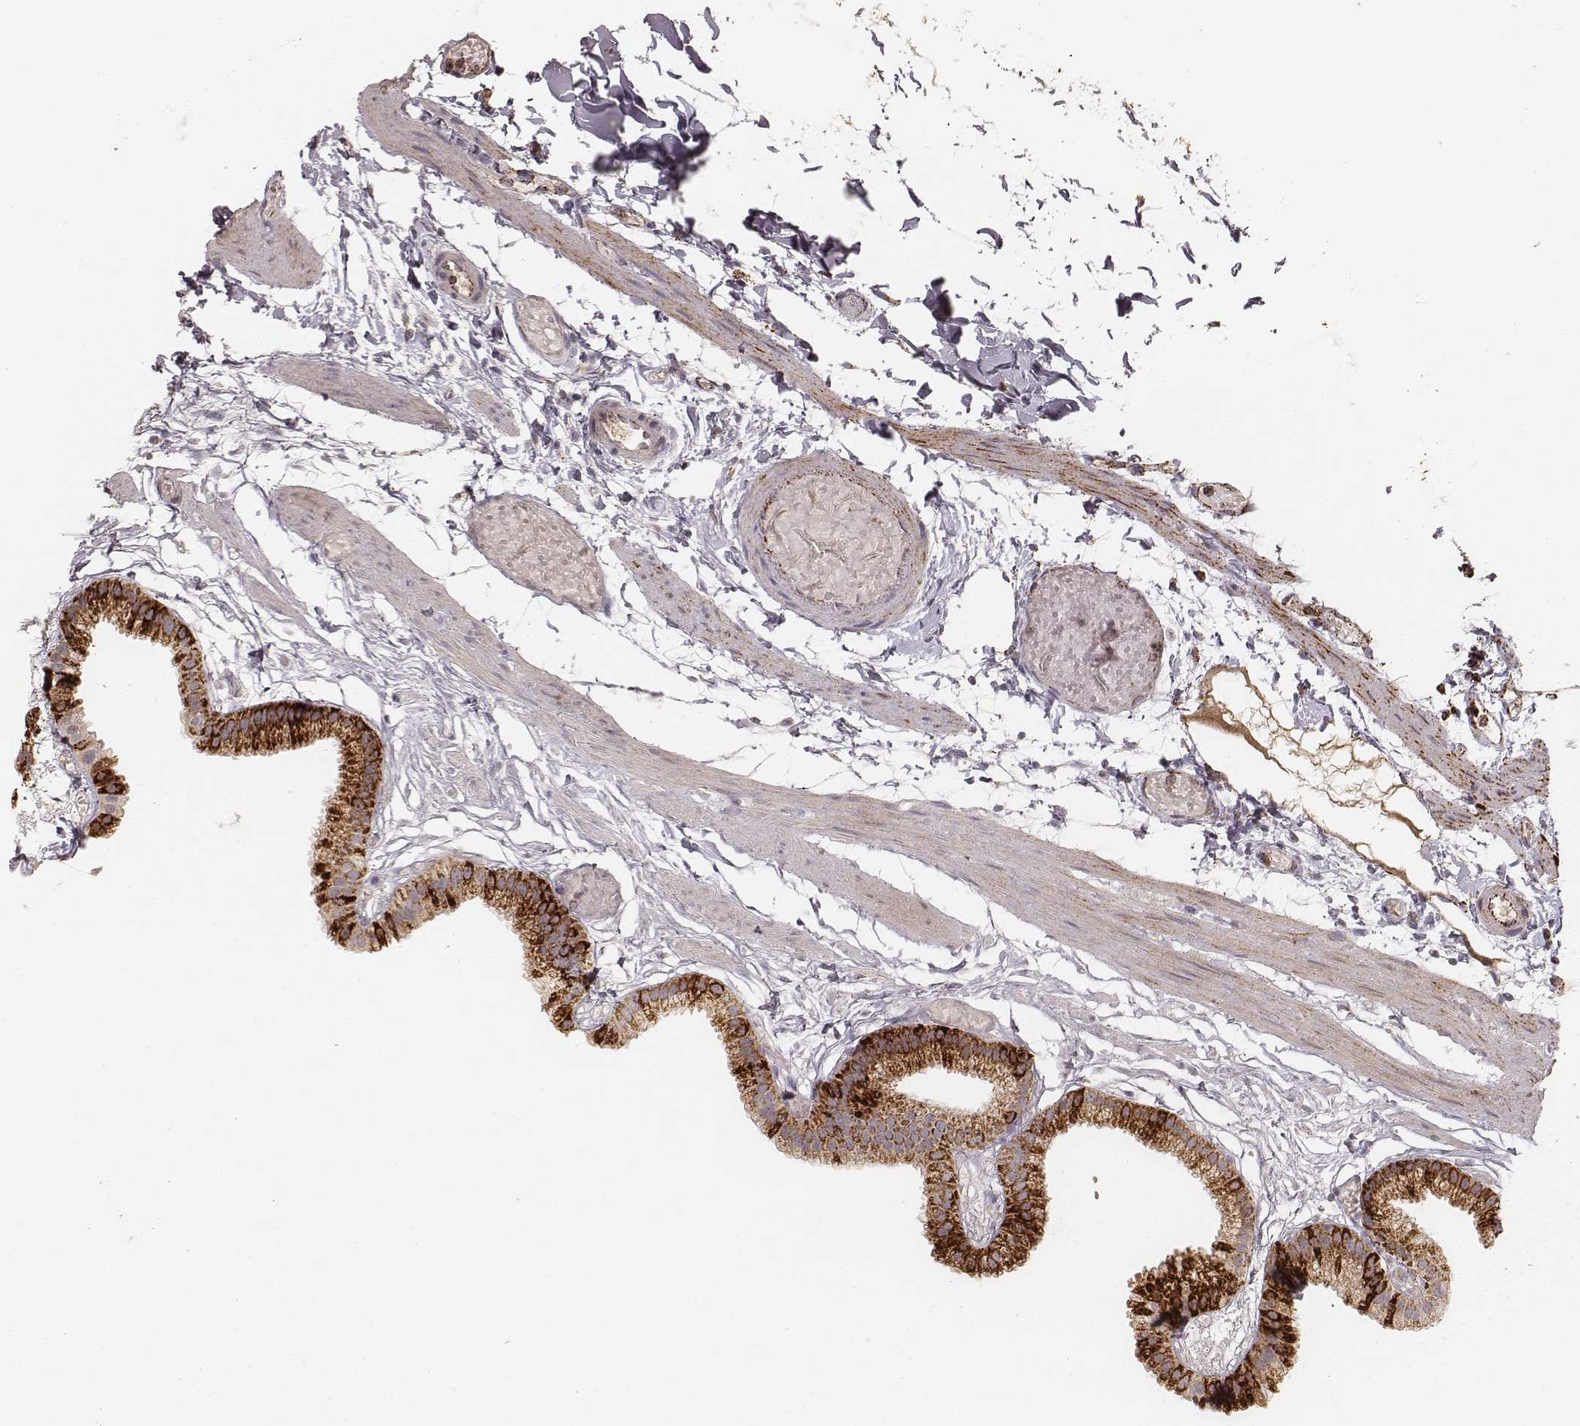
{"staining": {"intensity": "strong", "quantity": ">75%", "location": "cytoplasmic/membranous"}, "tissue": "gallbladder", "cell_type": "Glandular cells", "image_type": "normal", "snomed": [{"axis": "morphology", "description": "Normal tissue, NOS"}, {"axis": "topography", "description": "Gallbladder"}], "caption": "IHC histopathology image of normal gallbladder stained for a protein (brown), which reveals high levels of strong cytoplasmic/membranous staining in approximately >75% of glandular cells.", "gene": "CS", "patient": {"sex": "female", "age": 45}}